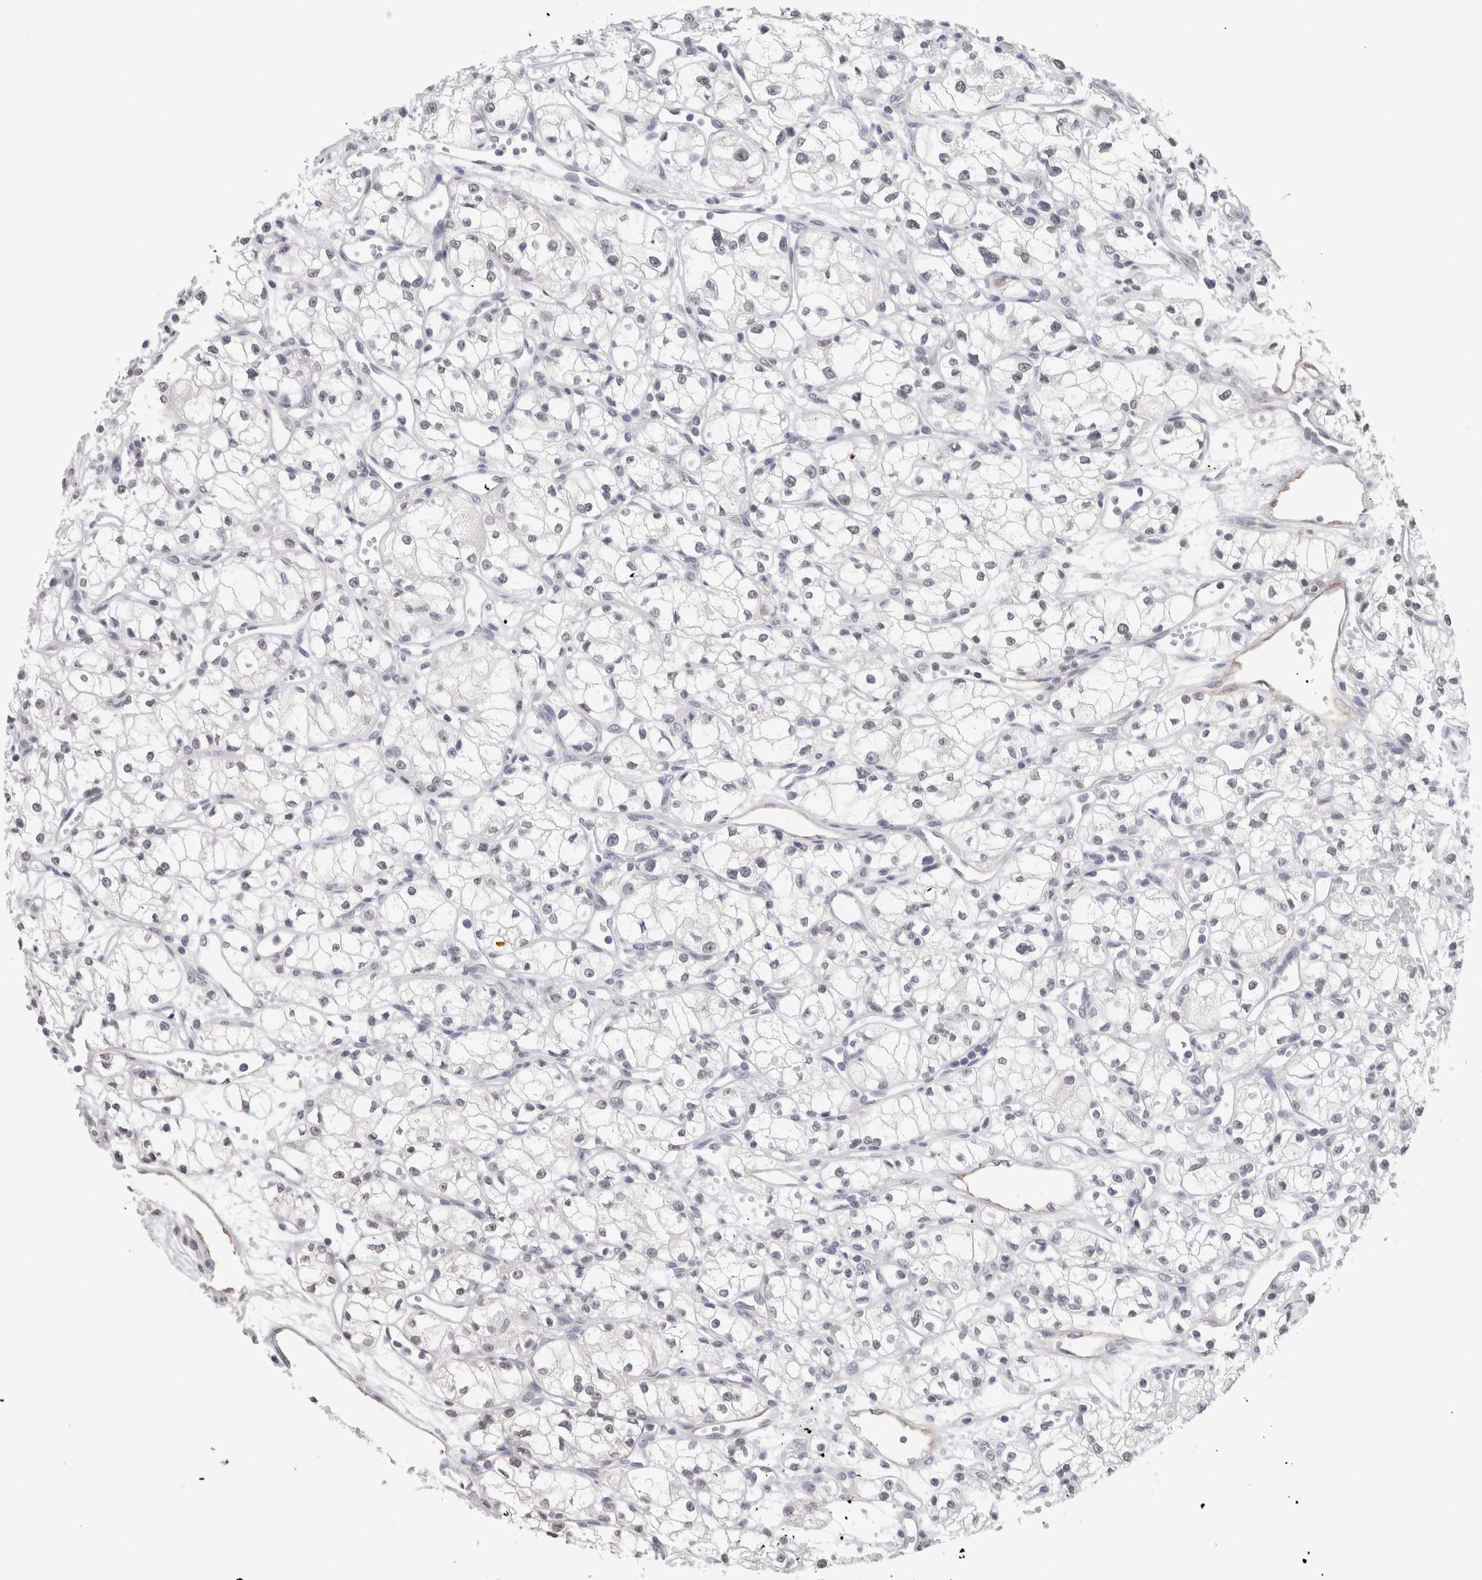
{"staining": {"intensity": "negative", "quantity": "none", "location": "none"}, "tissue": "renal cancer", "cell_type": "Tumor cells", "image_type": "cancer", "snomed": [{"axis": "morphology", "description": "Normal tissue, NOS"}, {"axis": "morphology", "description": "Adenocarcinoma, NOS"}, {"axis": "topography", "description": "Kidney"}], "caption": "IHC histopathology image of renal cancer stained for a protein (brown), which reveals no staining in tumor cells.", "gene": "CADM3", "patient": {"sex": "male", "age": 59}}